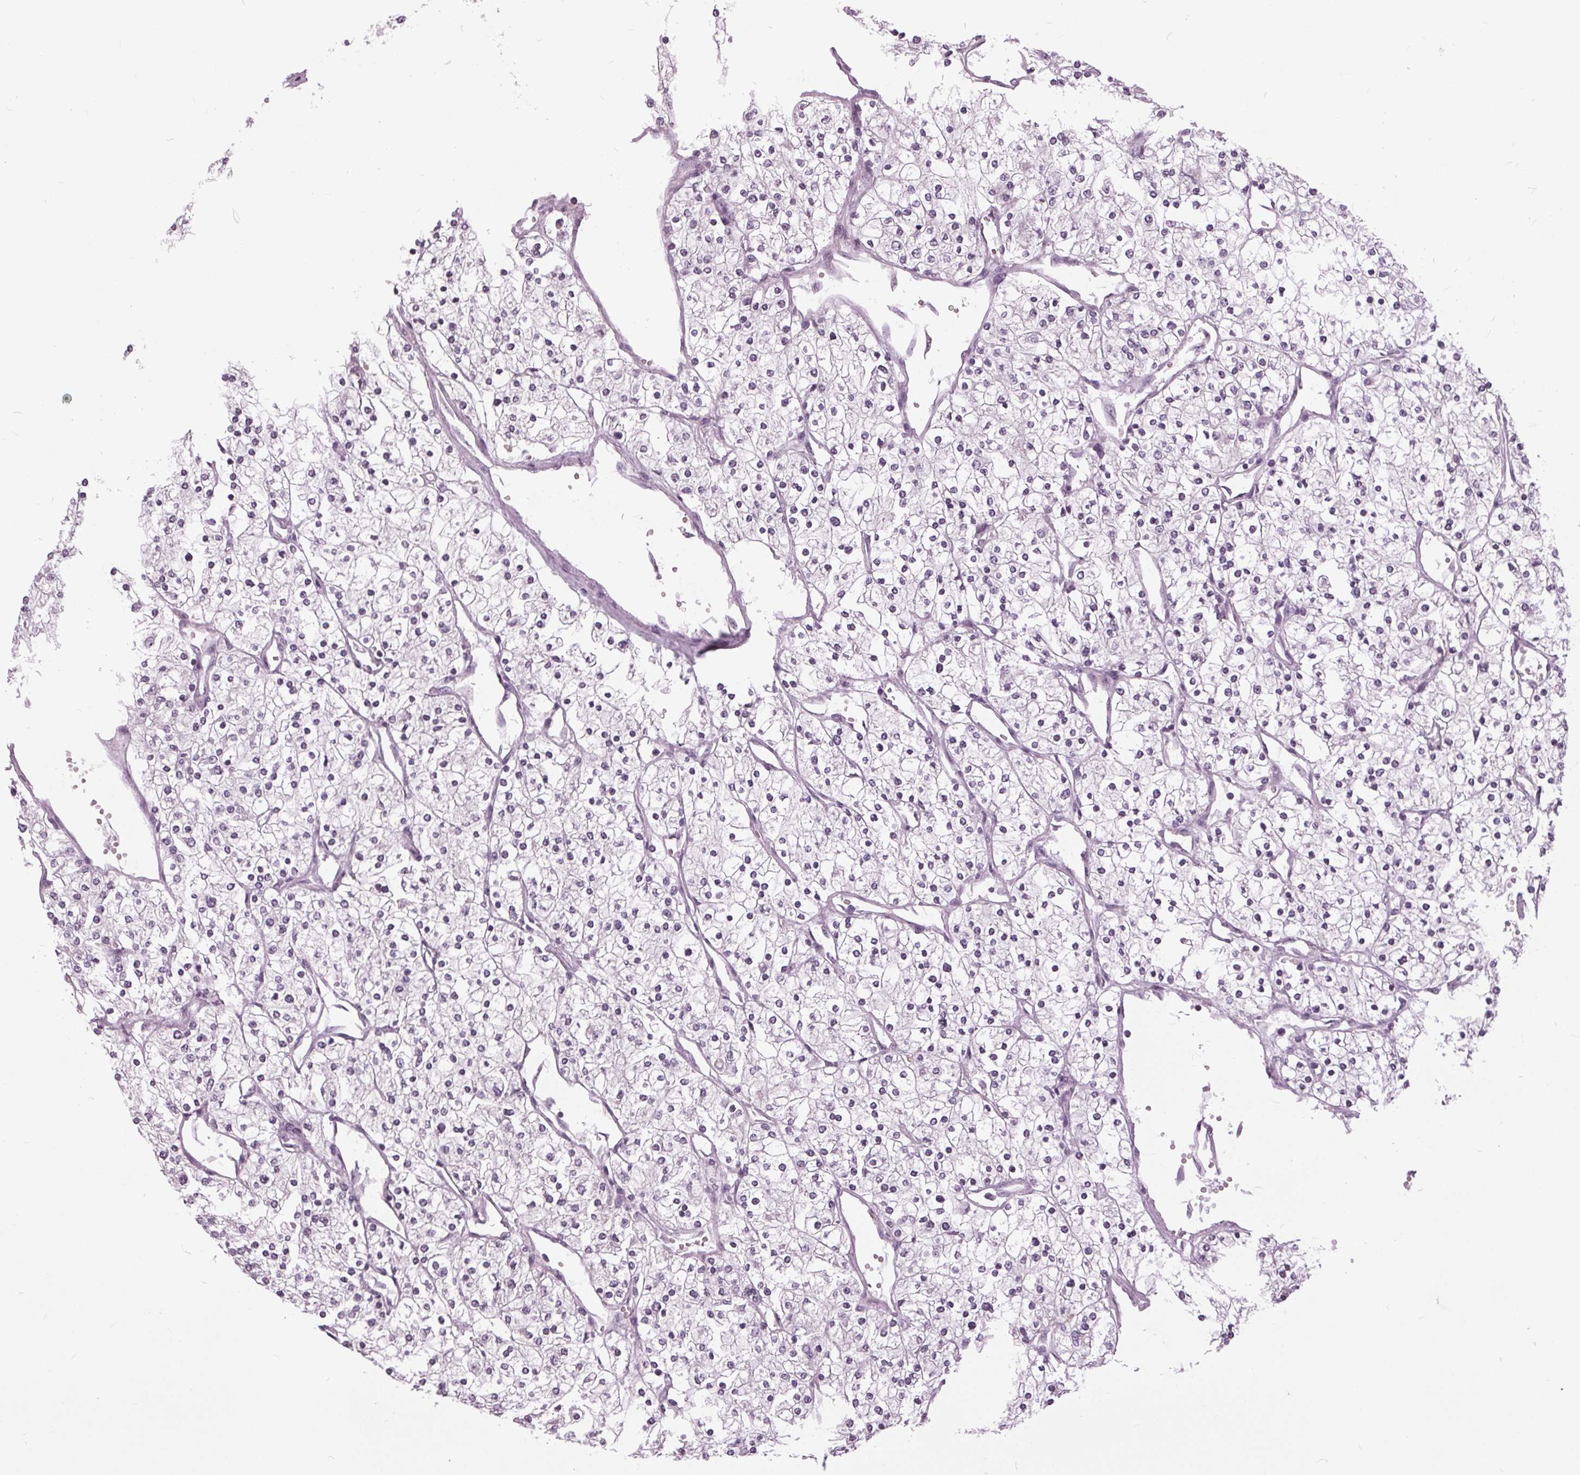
{"staining": {"intensity": "negative", "quantity": "none", "location": "none"}, "tissue": "renal cancer", "cell_type": "Tumor cells", "image_type": "cancer", "snomed": [{"axis": "morphology", "description": "Adenocarcinoma, NOS"}, {"axis": "topography", "description": "Kidney"}], "caption": "An IHC histopathology image of renal cancer (adenocarcinoma) is shown. There is no staining in tumor cells of renal cancer (adenocarcinoma).", "gene": "SLC9A4", "patient": {"sex": "male", "age": 80}}